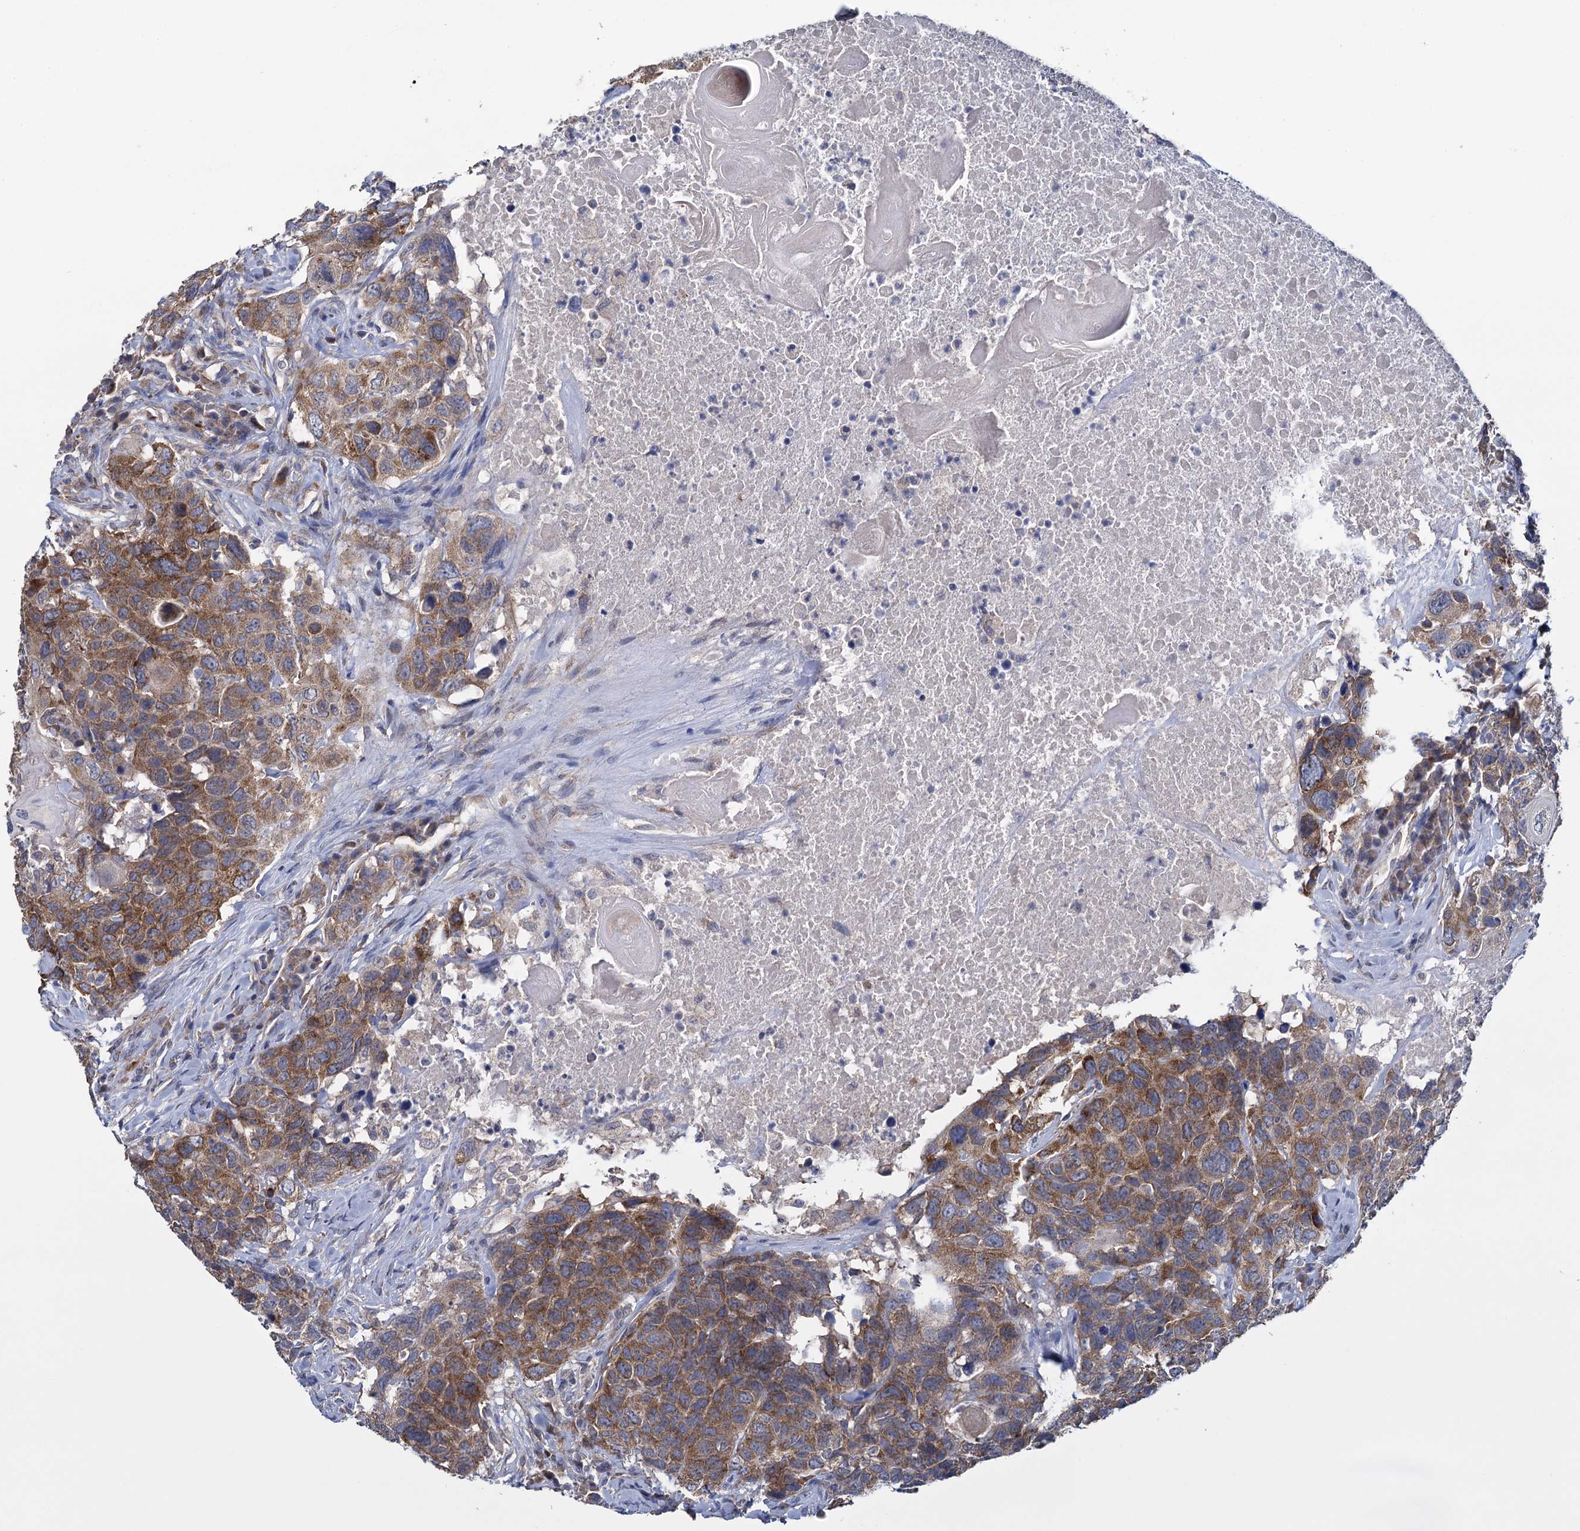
{"staining": {"intensity": "moderate", "quantity": ">75%", "location": "cytoplasmic/membranous"}, "tissue": "head and neck cancer", "cell_type": "Tumor cells", "image_type": "cancer", "snomed": [{"axis": "morphology", "description": "Squamous cell carcinoma, NOS"}, {"axis": "topography", "description": "Head-Neck"}], "caption": "There is medium levels of moderate cytoplasmic/membranous expression in tumor cells of head and neck squamous cell carcinoma, as demonstrated by immunohistochemical staining (brown color).", "gene": "GSTM2", "patient": {"sex": "male", "age": 66}}